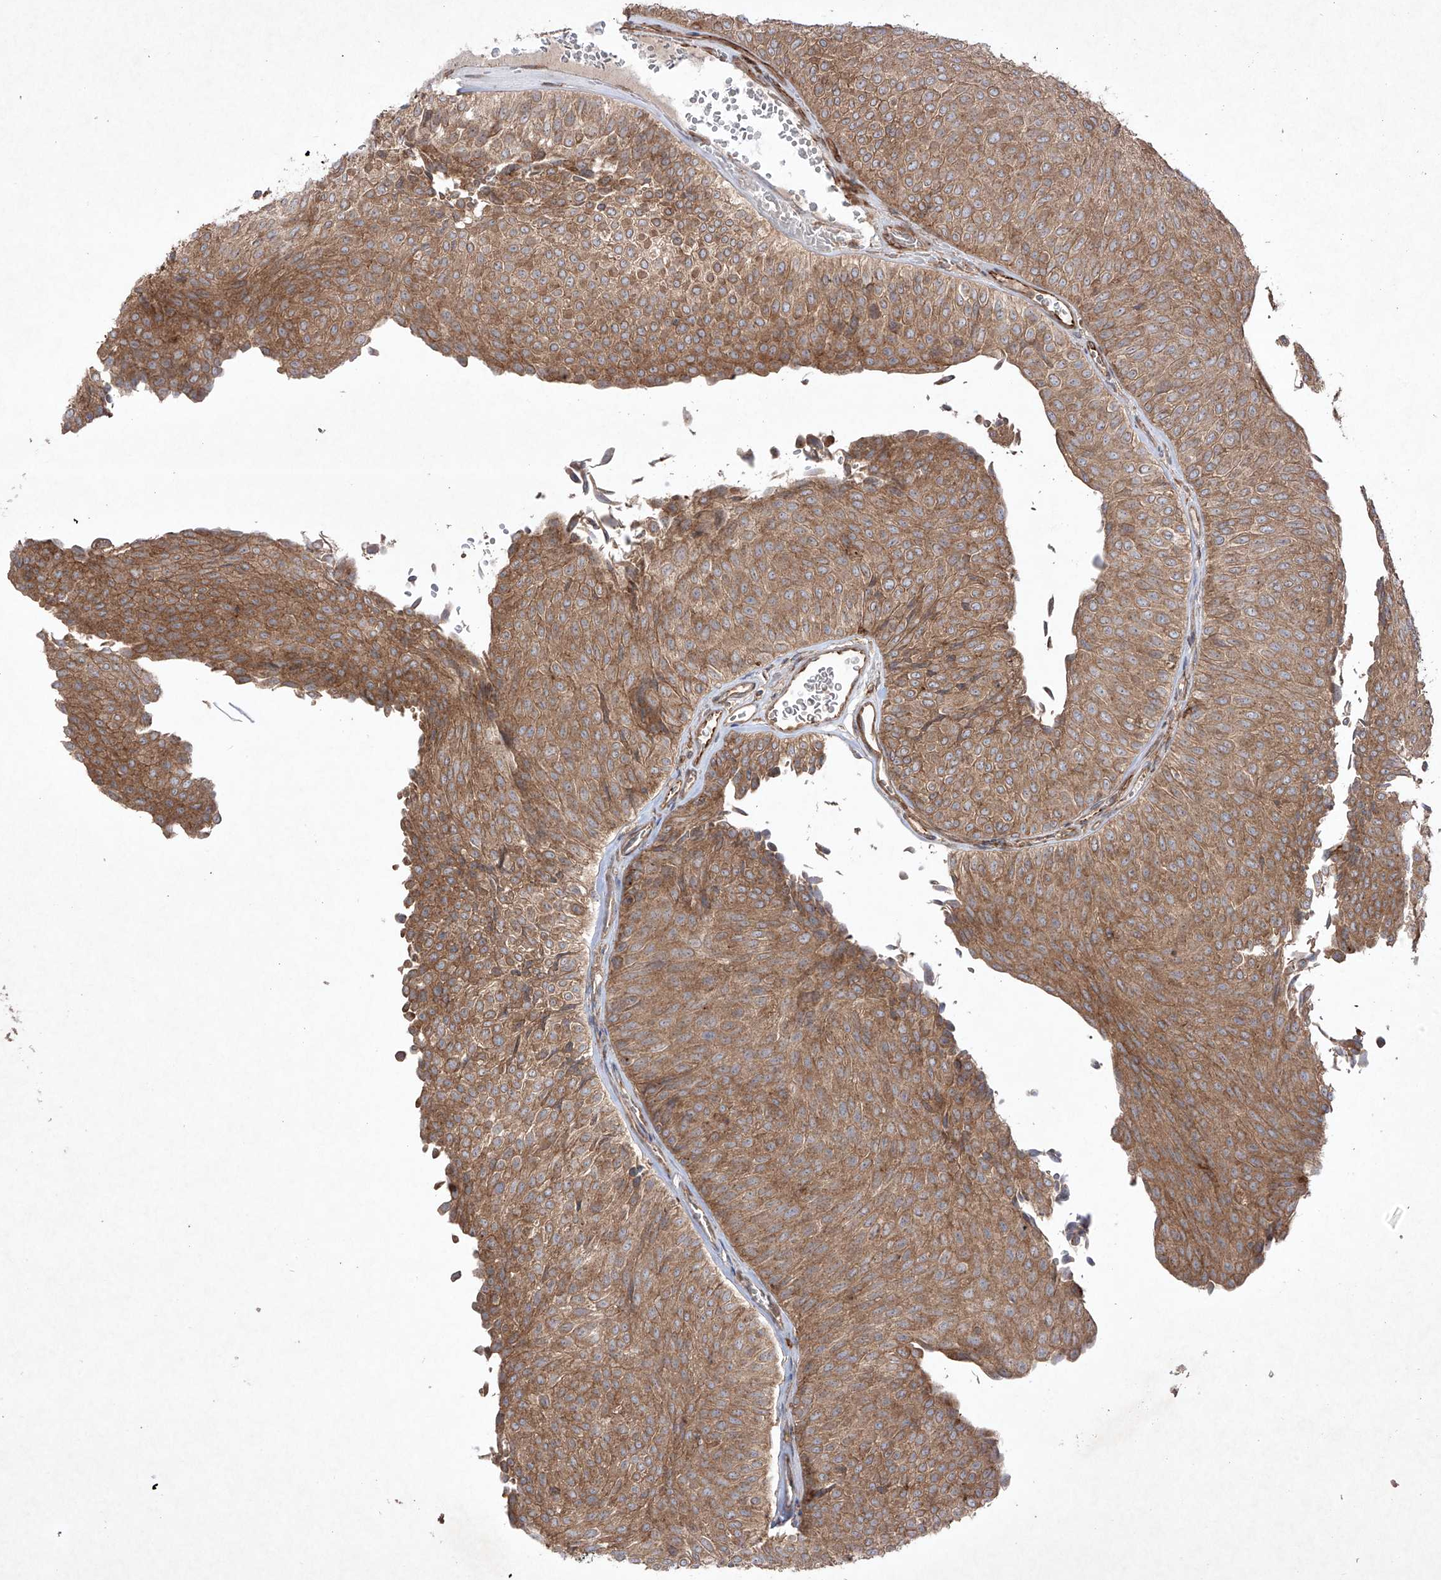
{"staining": {"intensity": "moderate", "quantity": ">75%", "location": "cytoplasmic/membranous"}, "tissue": "urothelial cancer", "cell_type": "Tumor cells", "image_type": "cancer", "snomed": [{"axis": "morphology", "description": "Urothelial carcinoma, Low grade"}, {"axis": "topography", "description": "Urinary bladder"}], "caption": "The photomicrograph reveals immunohistochemical staining of urothelial cancer. There is moderate cytoplasmic/membranous staining is appreciated in about >75% of tumor cells.", "gene": "YKT6", "patient": {"sex": "male", "age": 78}}